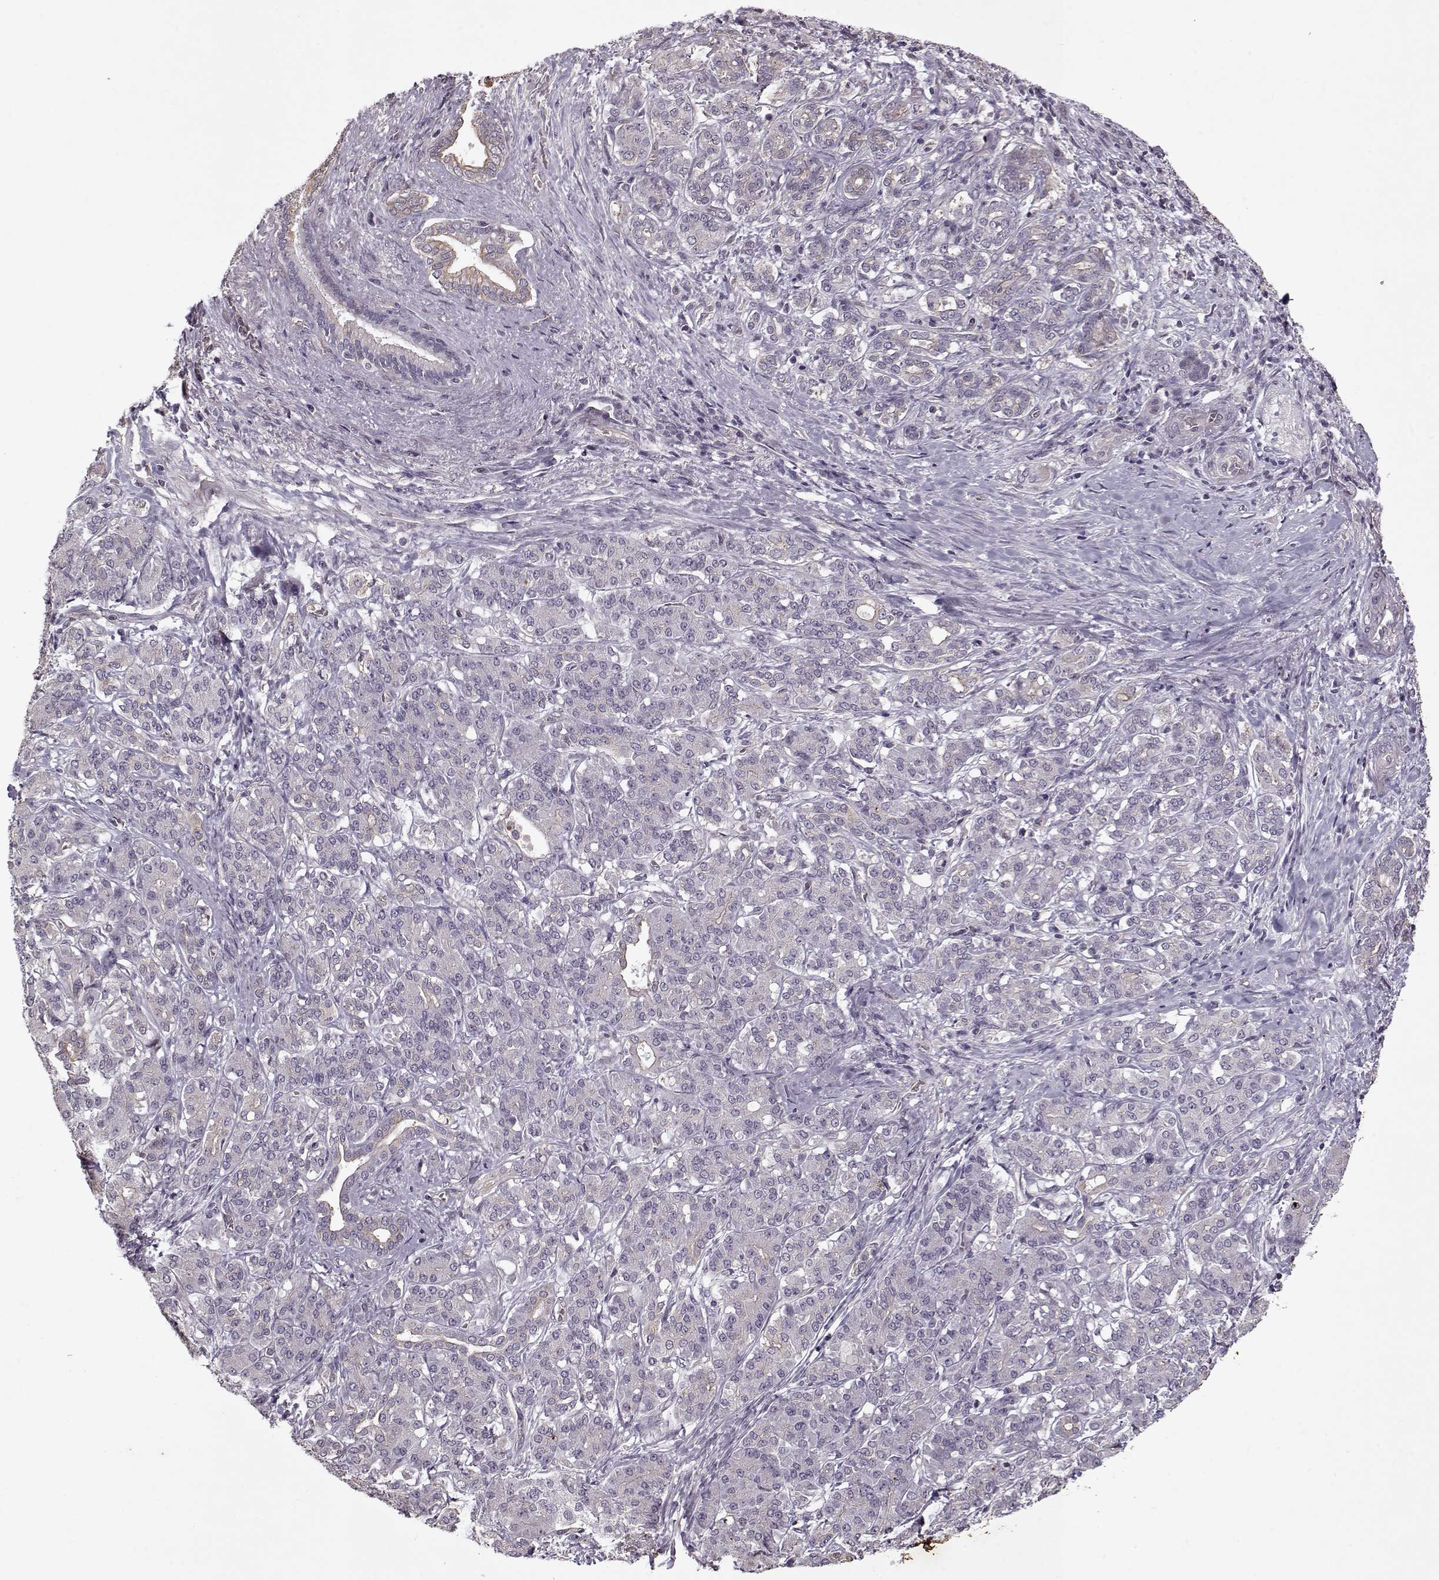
{"staining": {"intensity": "weak", "quantity": ">75%", "location": "cytoplasmic/membranous"}, "tissue": "pancreatic cancer", "cell_type": "Tumor cells", "image_type": "cancer", "snomed": [{"axis": "morphology", "description": "Normal tissue, NOS"}, {"axis": "morphology", "description": "Inflammation, NOS"}, {"axis": "morphology", "description": "Adenocarcinoma, NOS"}, {"axis": "topography", "description": "Pancreas"}], "caption": "An immunohistochemistry micrograph of neoplastic tissue is shown. Protein staining in brown shows weak cytoplasmic/membranous positivity in adenocarcinoma (pancreatic) within tumor cells.", "gene": "KRT9", "patient": {"sex": "male", "age": 57}}